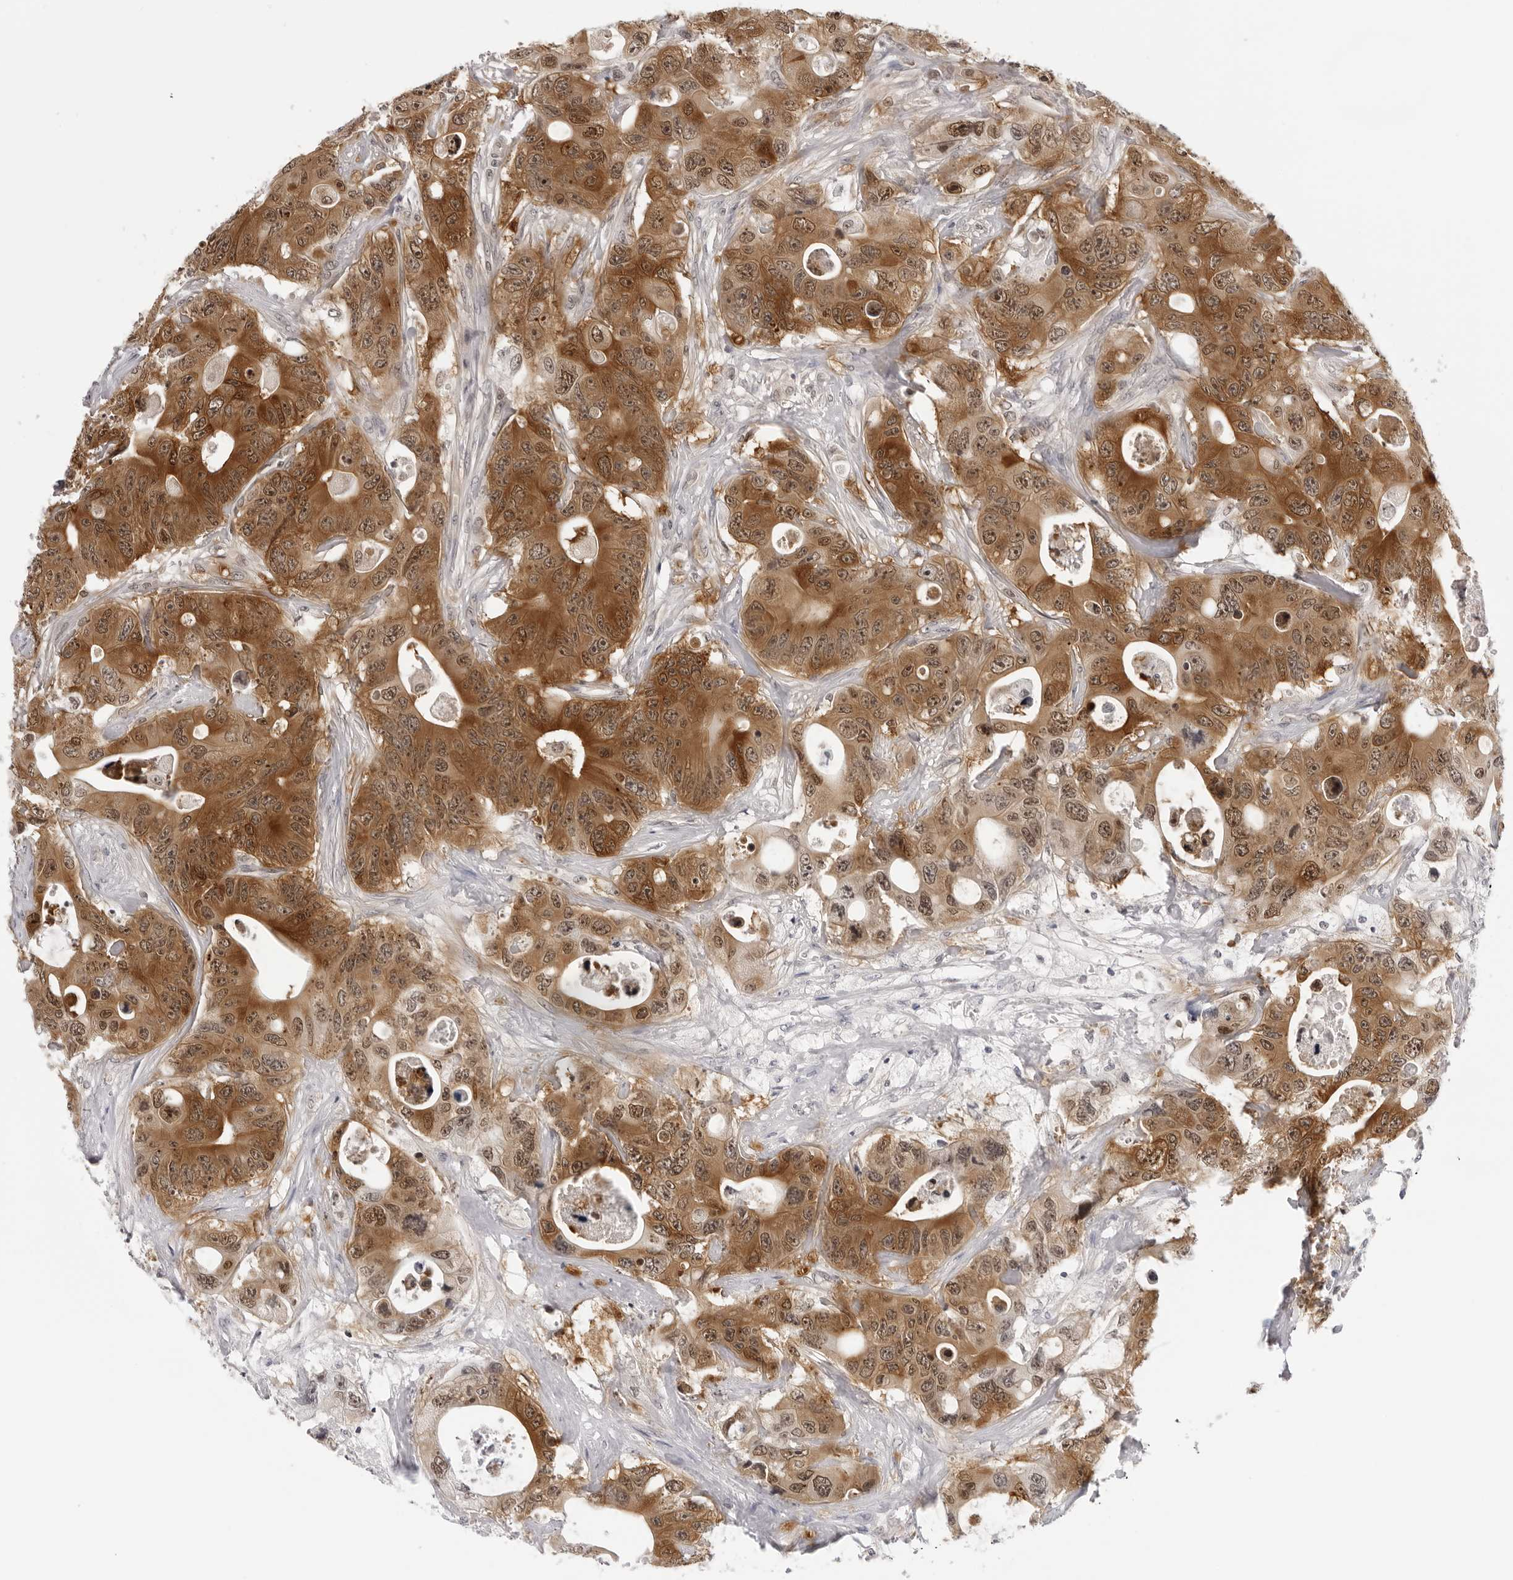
{"staining": {"intensity": "moderate", "quantity": ">75%", "location": "cytoplasmic/membranous,nuclear"}, "tissue": "colorectal cancer", "cell_type": "Tumor cells", "image_type": "cancer", "snomed": [{"axis": "morphology", "description": "Adenocarcinoma, NOS"}, {"axis": "topography", "description": "Colon"}], "caption": "Human adenocarcinoma (colorectal) stained with a brown dye demonstrates moderate cytoplasmic/membranous and nuclear positive staining in approximately >75% of tumor cells.", "gene": "WDR77", "patient": {"sex": "female", "age": 46}}